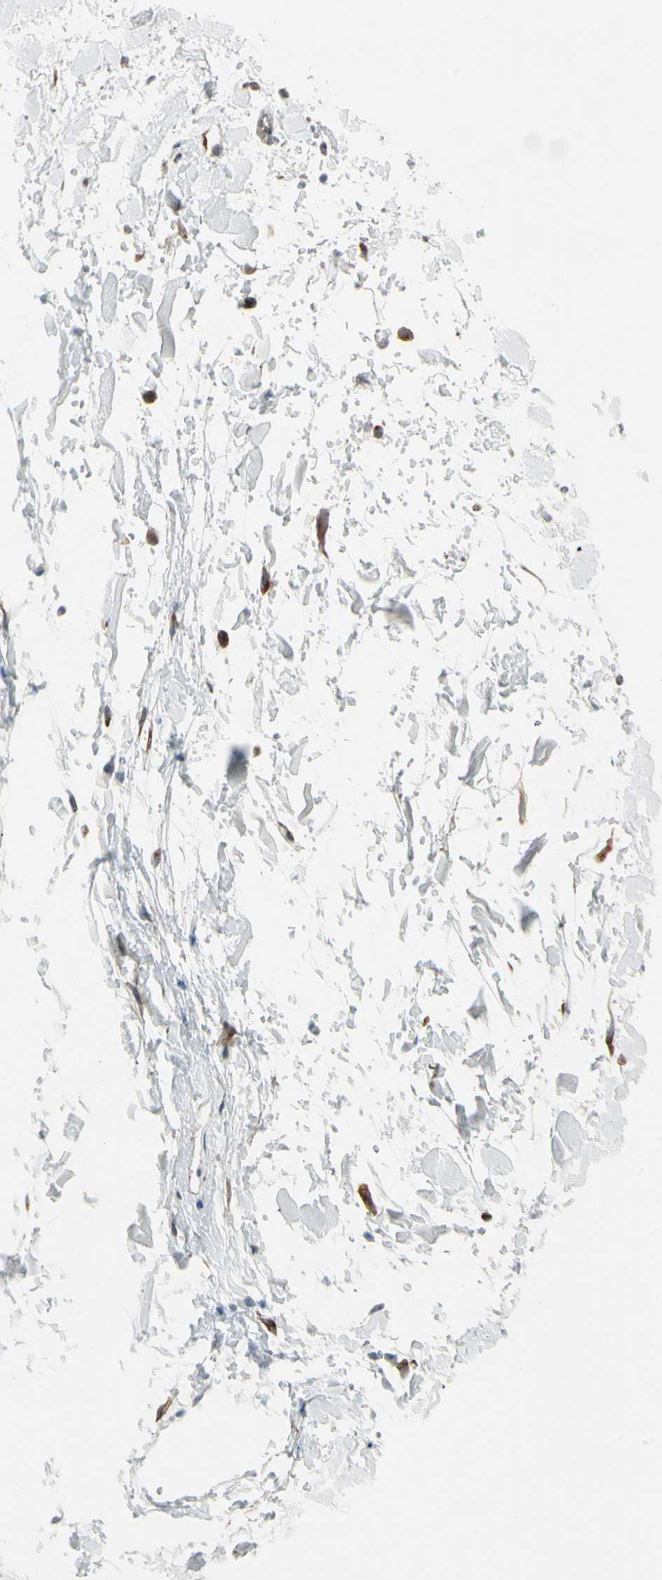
{"staining": {"intensity": "moderate", "quantity": "25%-75%", "location": "cytoplasmic/membranous"}, "tissue": "adipose tissue", "cell_type": "Adipocytes", "image_type": "normal", "snomed": [{"axis": "morphology", "description": "Normal tissue, NOS"}, {"axis": "topography", "description": "Soft tissue"}], "caption": "The image exhibits a brown stain indicating the presence of a protein in the cytoplasmic/membranous of adipocytes in adipose tissue. (brown staining indicates protein expression, while blue staining denotes nuclei).", "gene": "FNDC3A", "patient": {"sex": "male", "age": 72}}